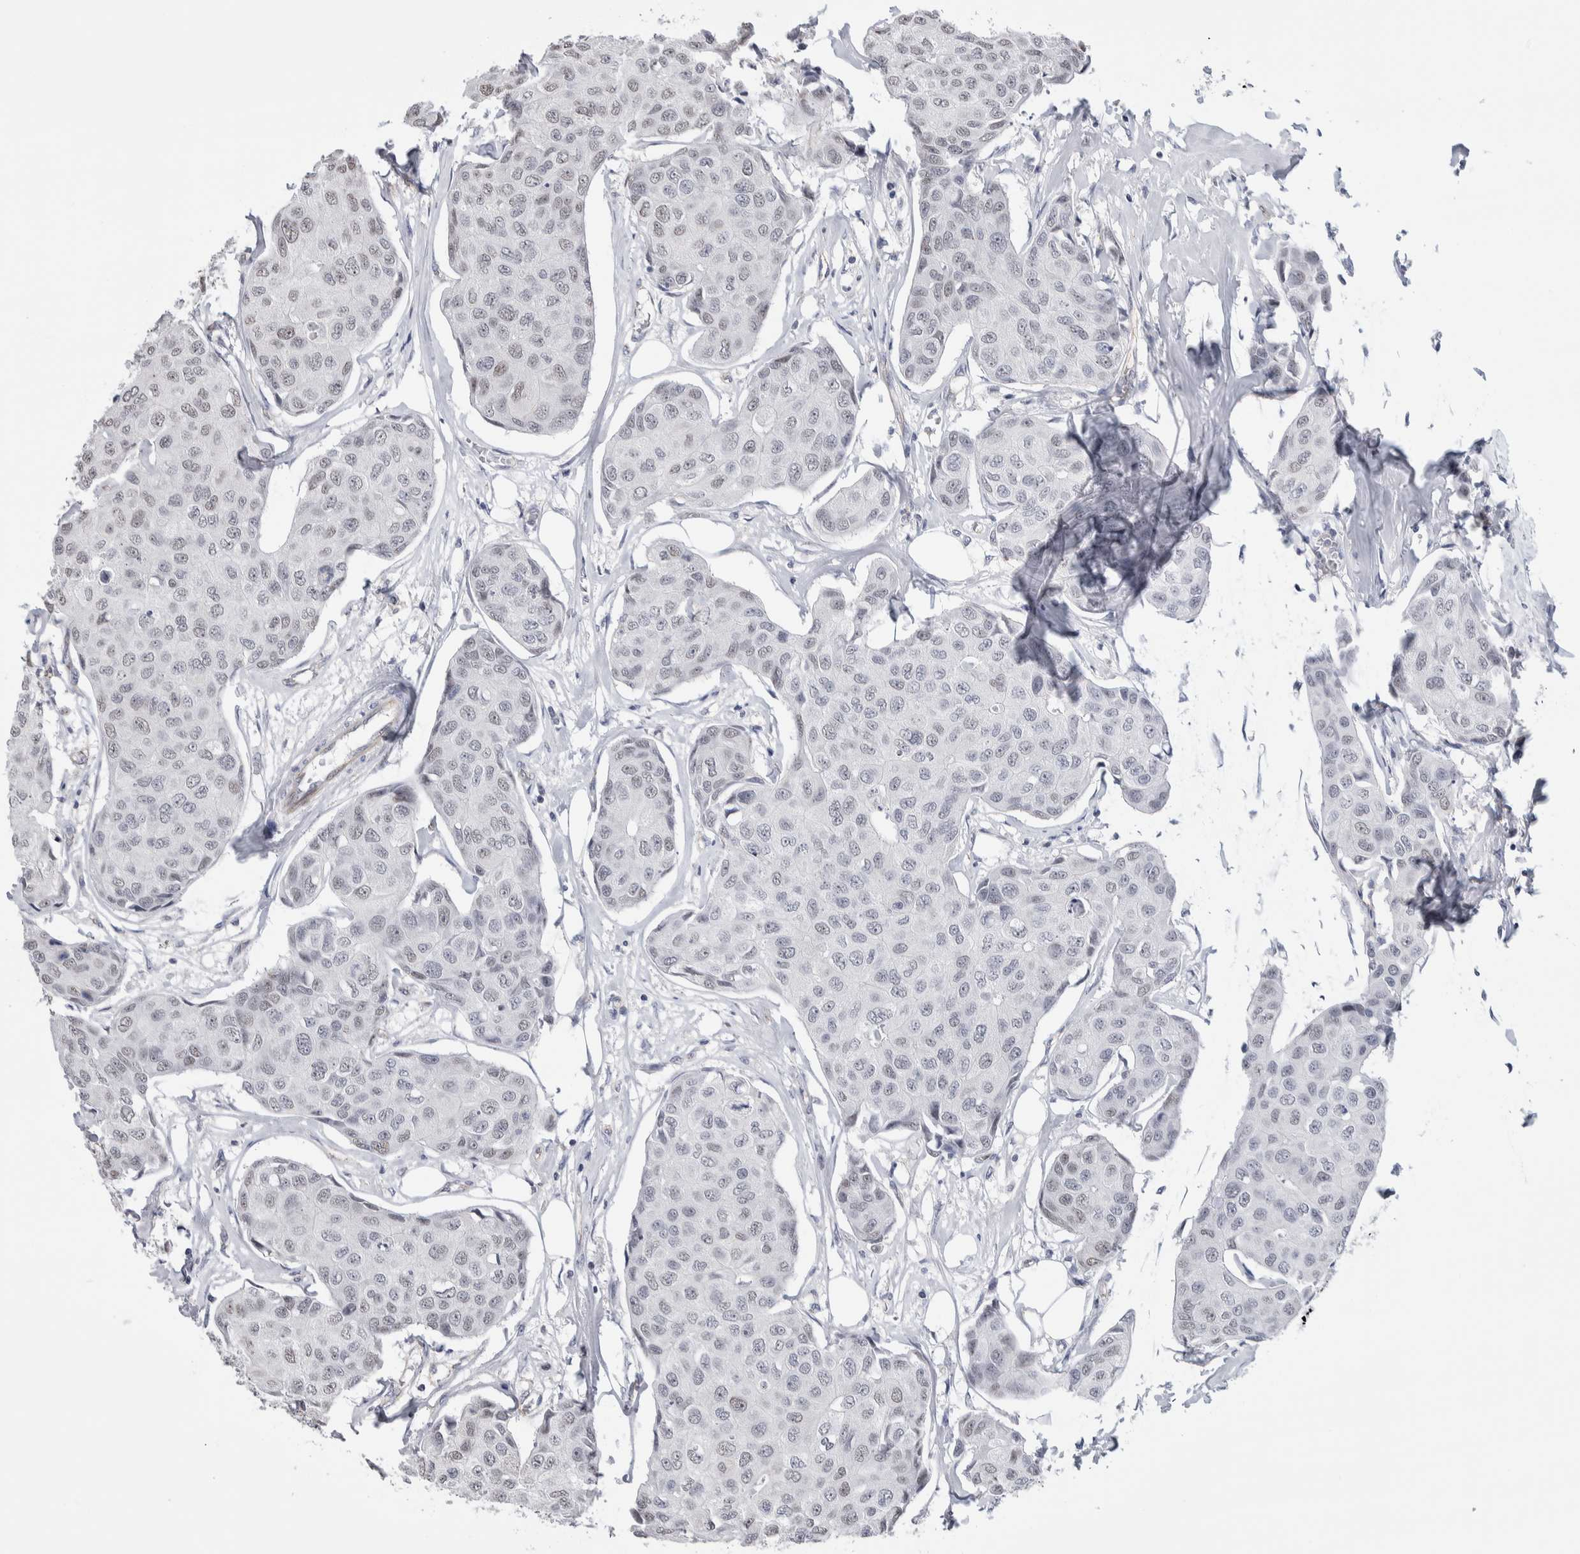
{"staining": {"intensity": "negative", "quantity": "none", "location": "none"}, "tissue": "breast cancer", "cell_type": "Tumor cells", "image_type": "cancer", "snomed": [{"axis": "morphology", "description": "Duct carcinoma"}, {"axis": "topography", "description": "Breast"}], "caption": "A histopathology image of human infiltrating ductal carcinoma (breast) is negative for staining in tumor cells. (Immunohistochemistry, brightfield microscopy, high magnification).", "gene": "ZBTB49", "patient": {"sex": "female", "age": 80}}